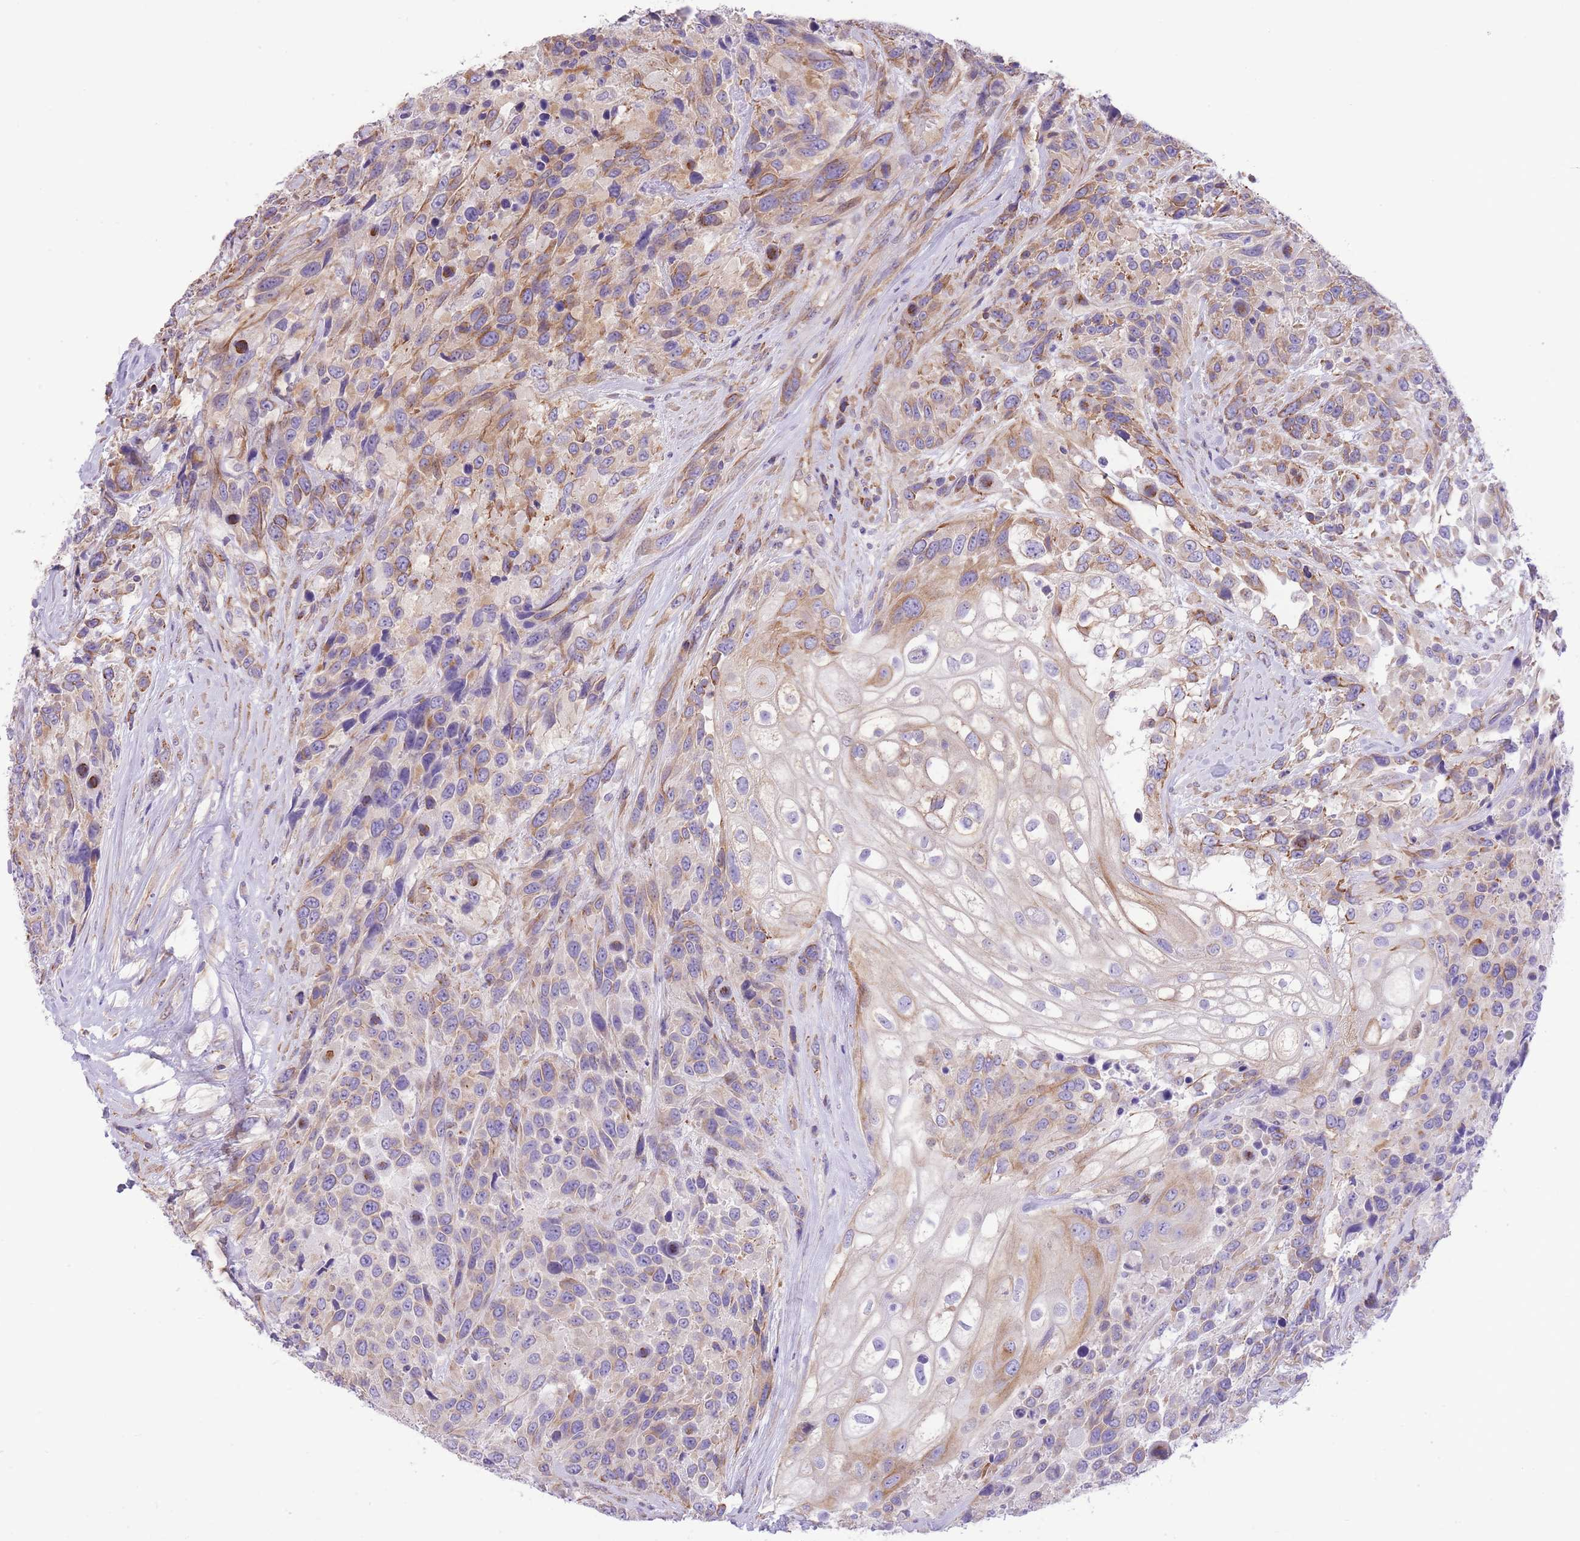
{"staining": {"intensity": "moderate", "quantity": "25%-75%", "location": "cytoplasmic/membranous"}, "tissue": "urothelial cancer", "cell_type": "Tumor cells", "image_type": "cancer", "snomed": [{"axis": "morphology", "description": "Urothelial carcinoma, High grade"}, {"axis": "topography", "description": "Urinary bladder"}], "caption": "Protein expression analysis of urothelial carcinoma (high-grade) shows moderate cytoplasmic/membranous staining in about 25%-75% of tumor cells. The protein of interest is stained brown, and the nuclei are stained in blue (DAB (3,3'-diaminobenzidine) IHC with brightfield microscopy, high magnification).", "gene": "RHOU", "patient": {"sex": "female", "age": 70}}